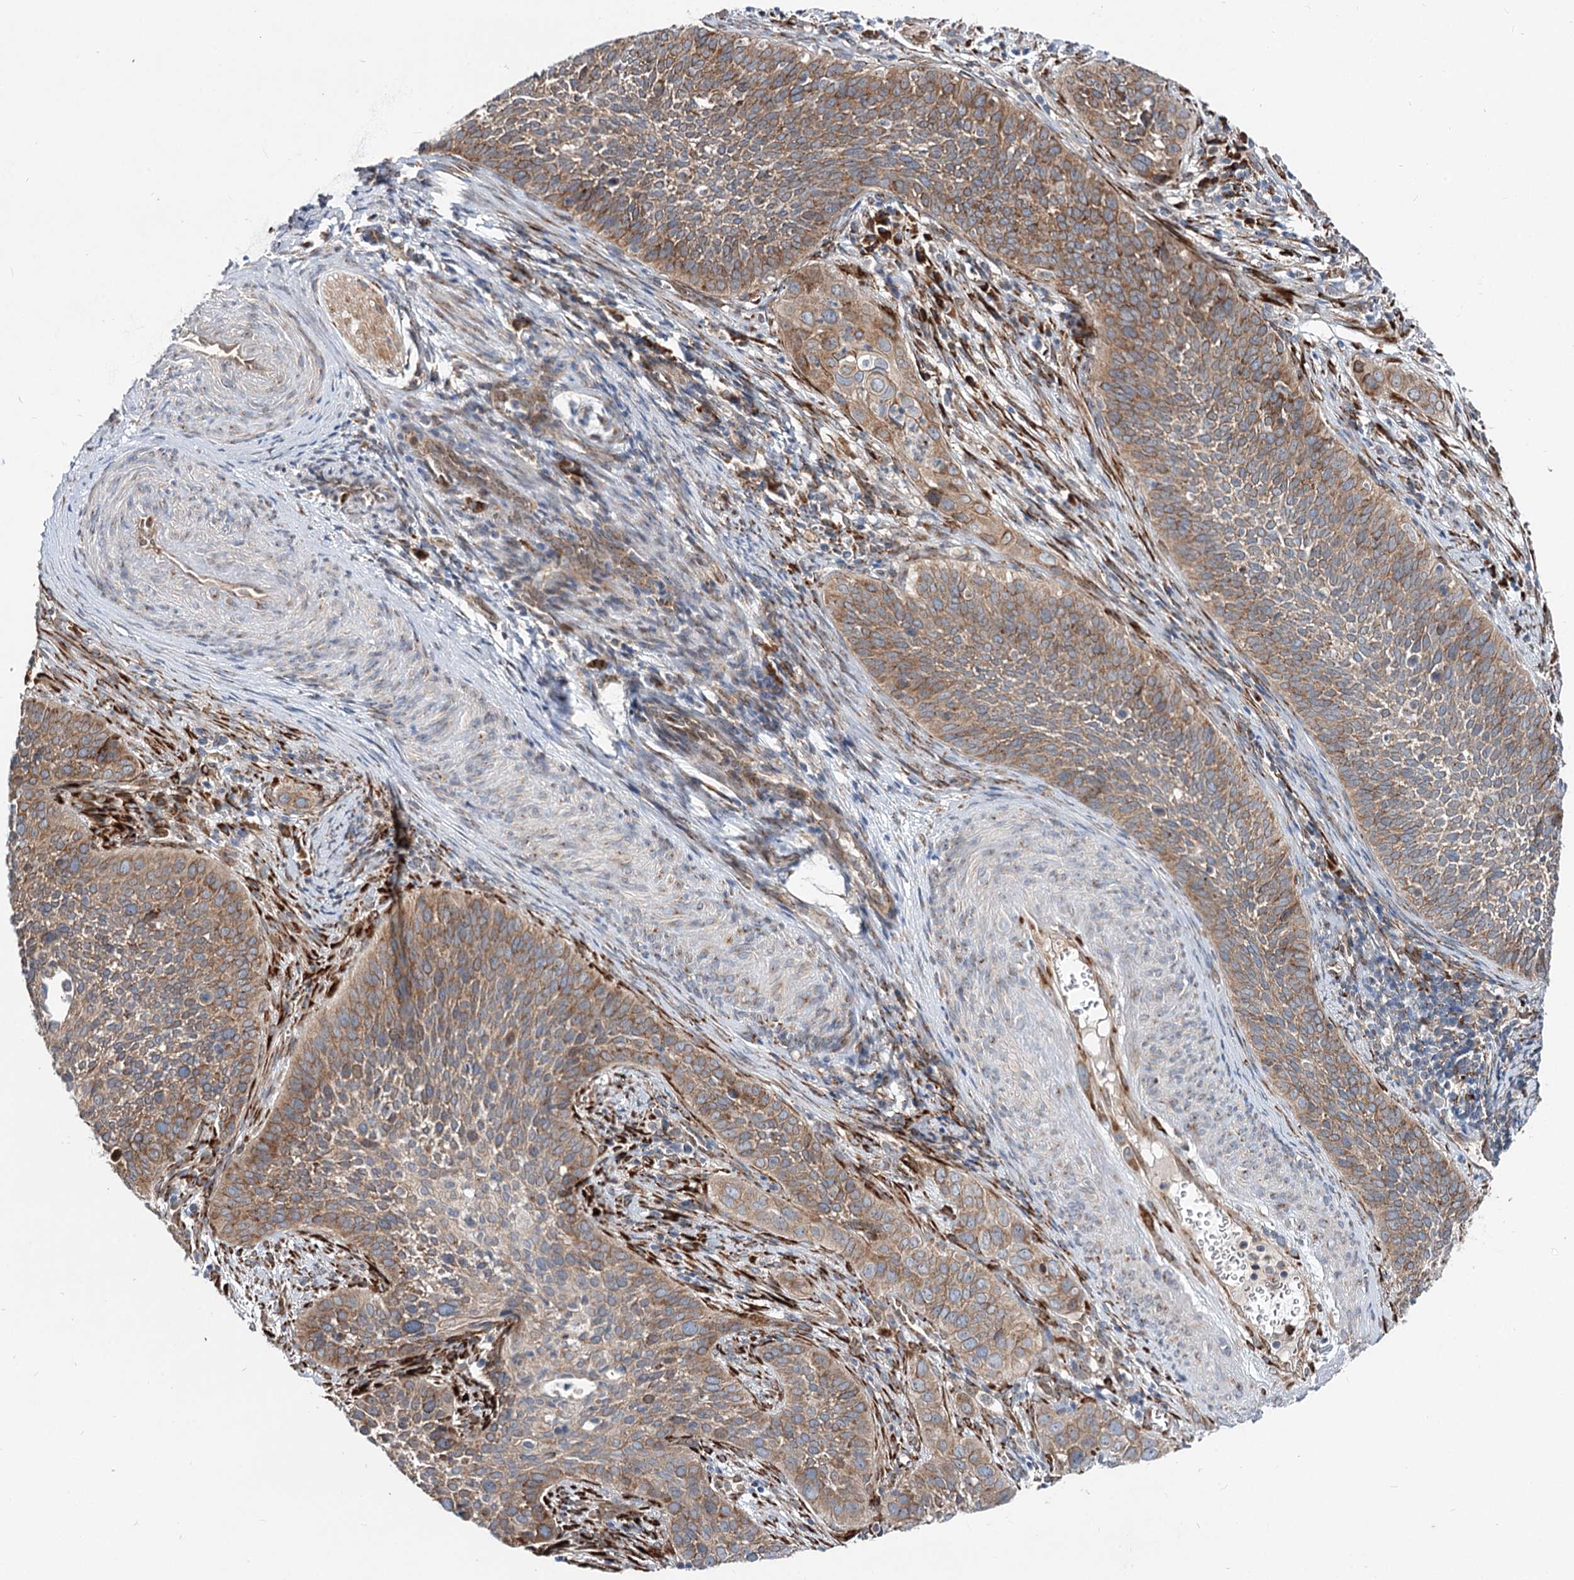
{"staining": {"intensity": "moderate", "quantity": ">75%", "location": "cytoplasmic/membranous"}, "tissue": "cervical cancer", "cell_type": "Tumor cells", "image_type": "cancer", "snomed": [{"axis": "morphology", "description": "Squamous cell carcinoma, NOS"}, {"axis": "topography", "description": "Cervix"}], "caption": "High-magnification brightfield microscopy of squamous cell carcinoma (cervical) stained with DAB (brown) and counterstained with hematoxylin (blue). tumor cells exhibit moderate cytoplasmic/membranous positivity is appreciated in about>75% of cells. Using DAB (3,3'-diaminobenzidine) (brown) and hematoxylin (blue) stains, captured at high magnification using brightfield microscopy.", "gene": "SPART", "patient": {"sex": "female", "age": 34}}